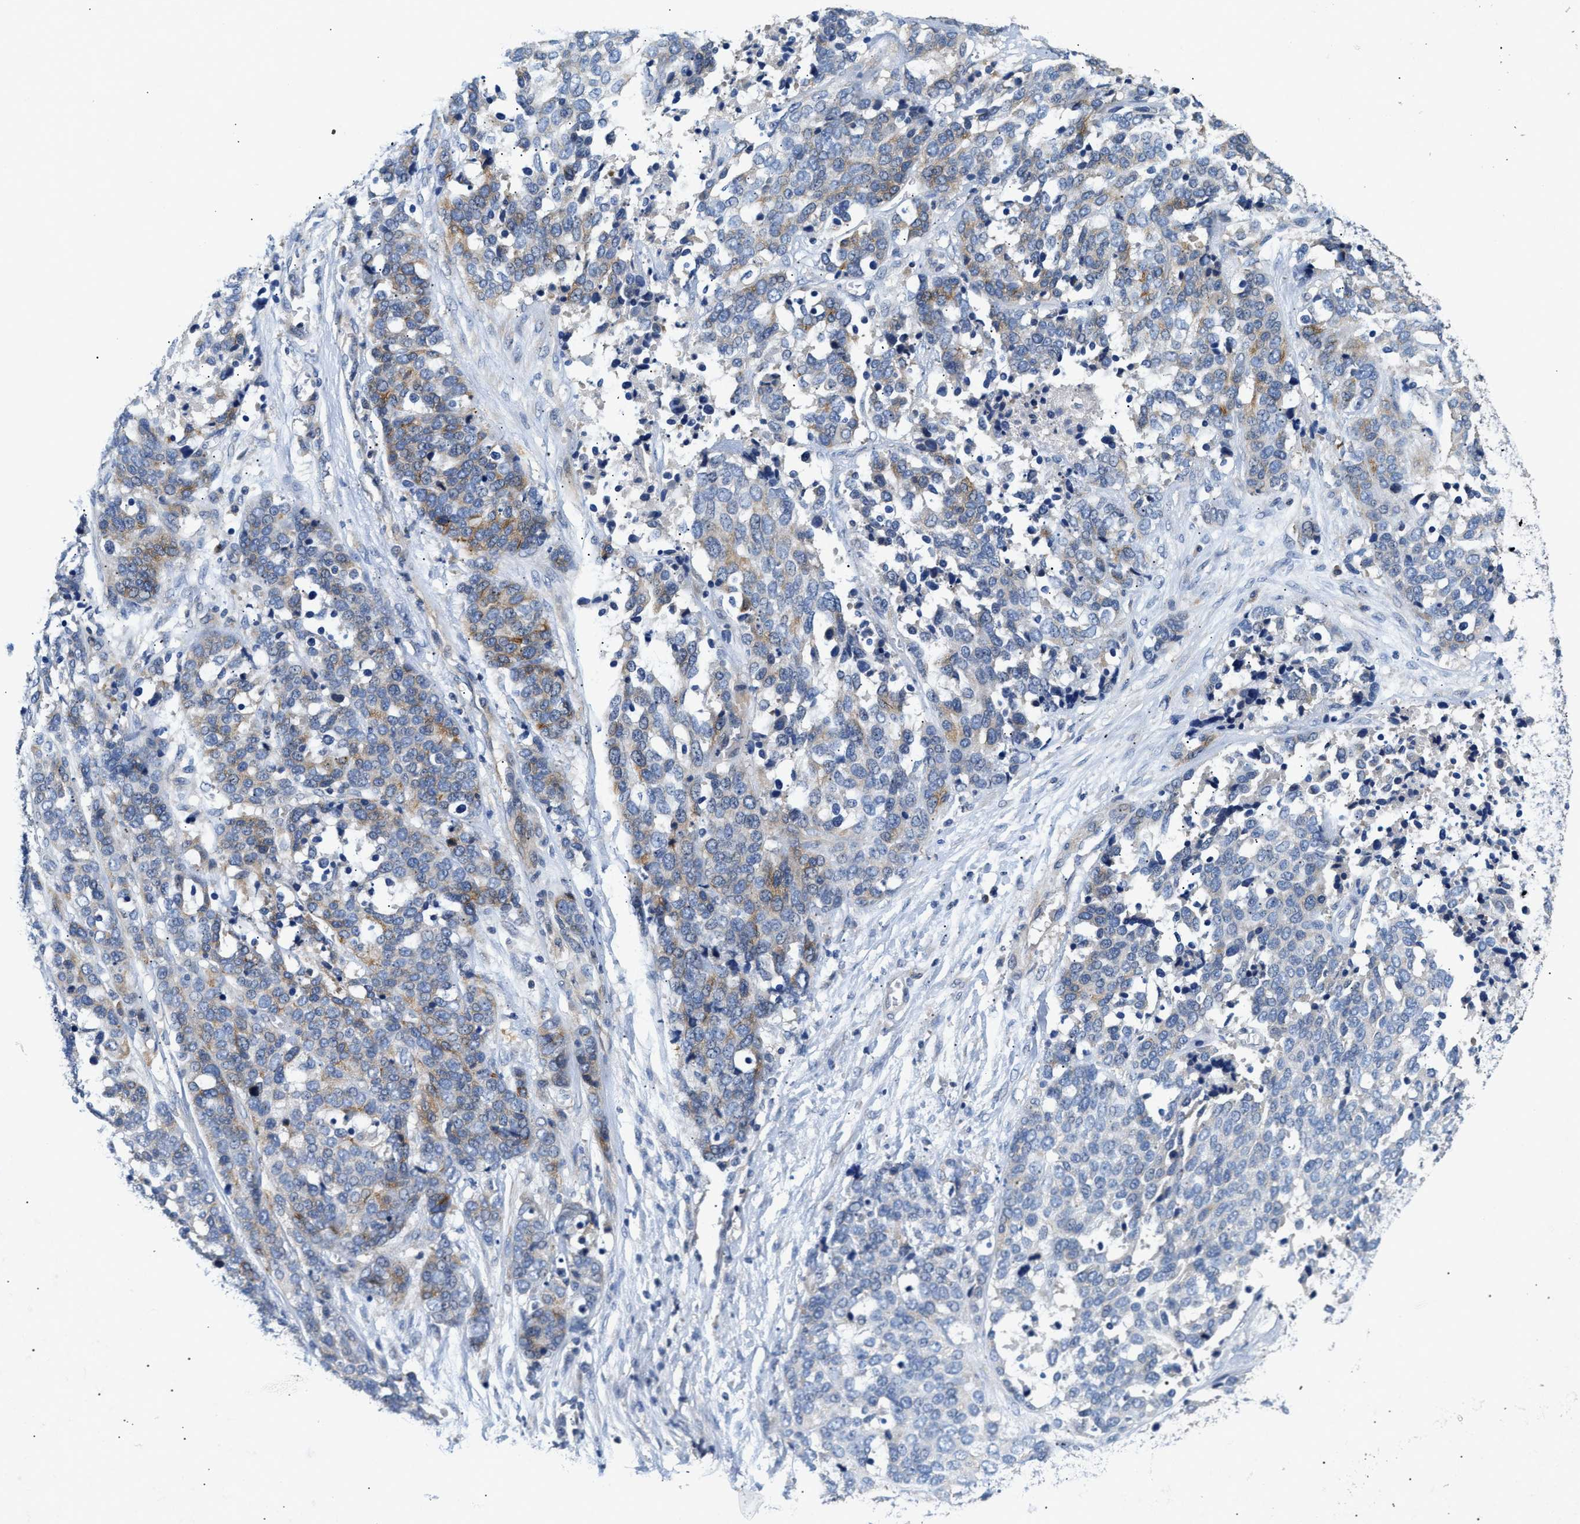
{"staining": {"intensity": "weak", "quantity": "<25%", "location": "cytoplasmic/membranous"}, "tissue": "ovarian cancer", "cell_type": "Tumor cells", "image_type": "cancer", "snomed": [{"axis": "morphology", "description": "Cystadenocarcinoma, serous, NOS"}, {"axis": "topography", "description": "Ovary"}], "caption": "Micrograph shows no significant protein staining in tumor cells of serous cystadenocarcinoma (ovarian). The staining is performed using DAB (3,3'-diaminobenzidine) brown chromogen with nuclei counter-stained in using hematoxylin.", "gene": "IL17RC", "patient": {"sex": "female", "age": 44}}